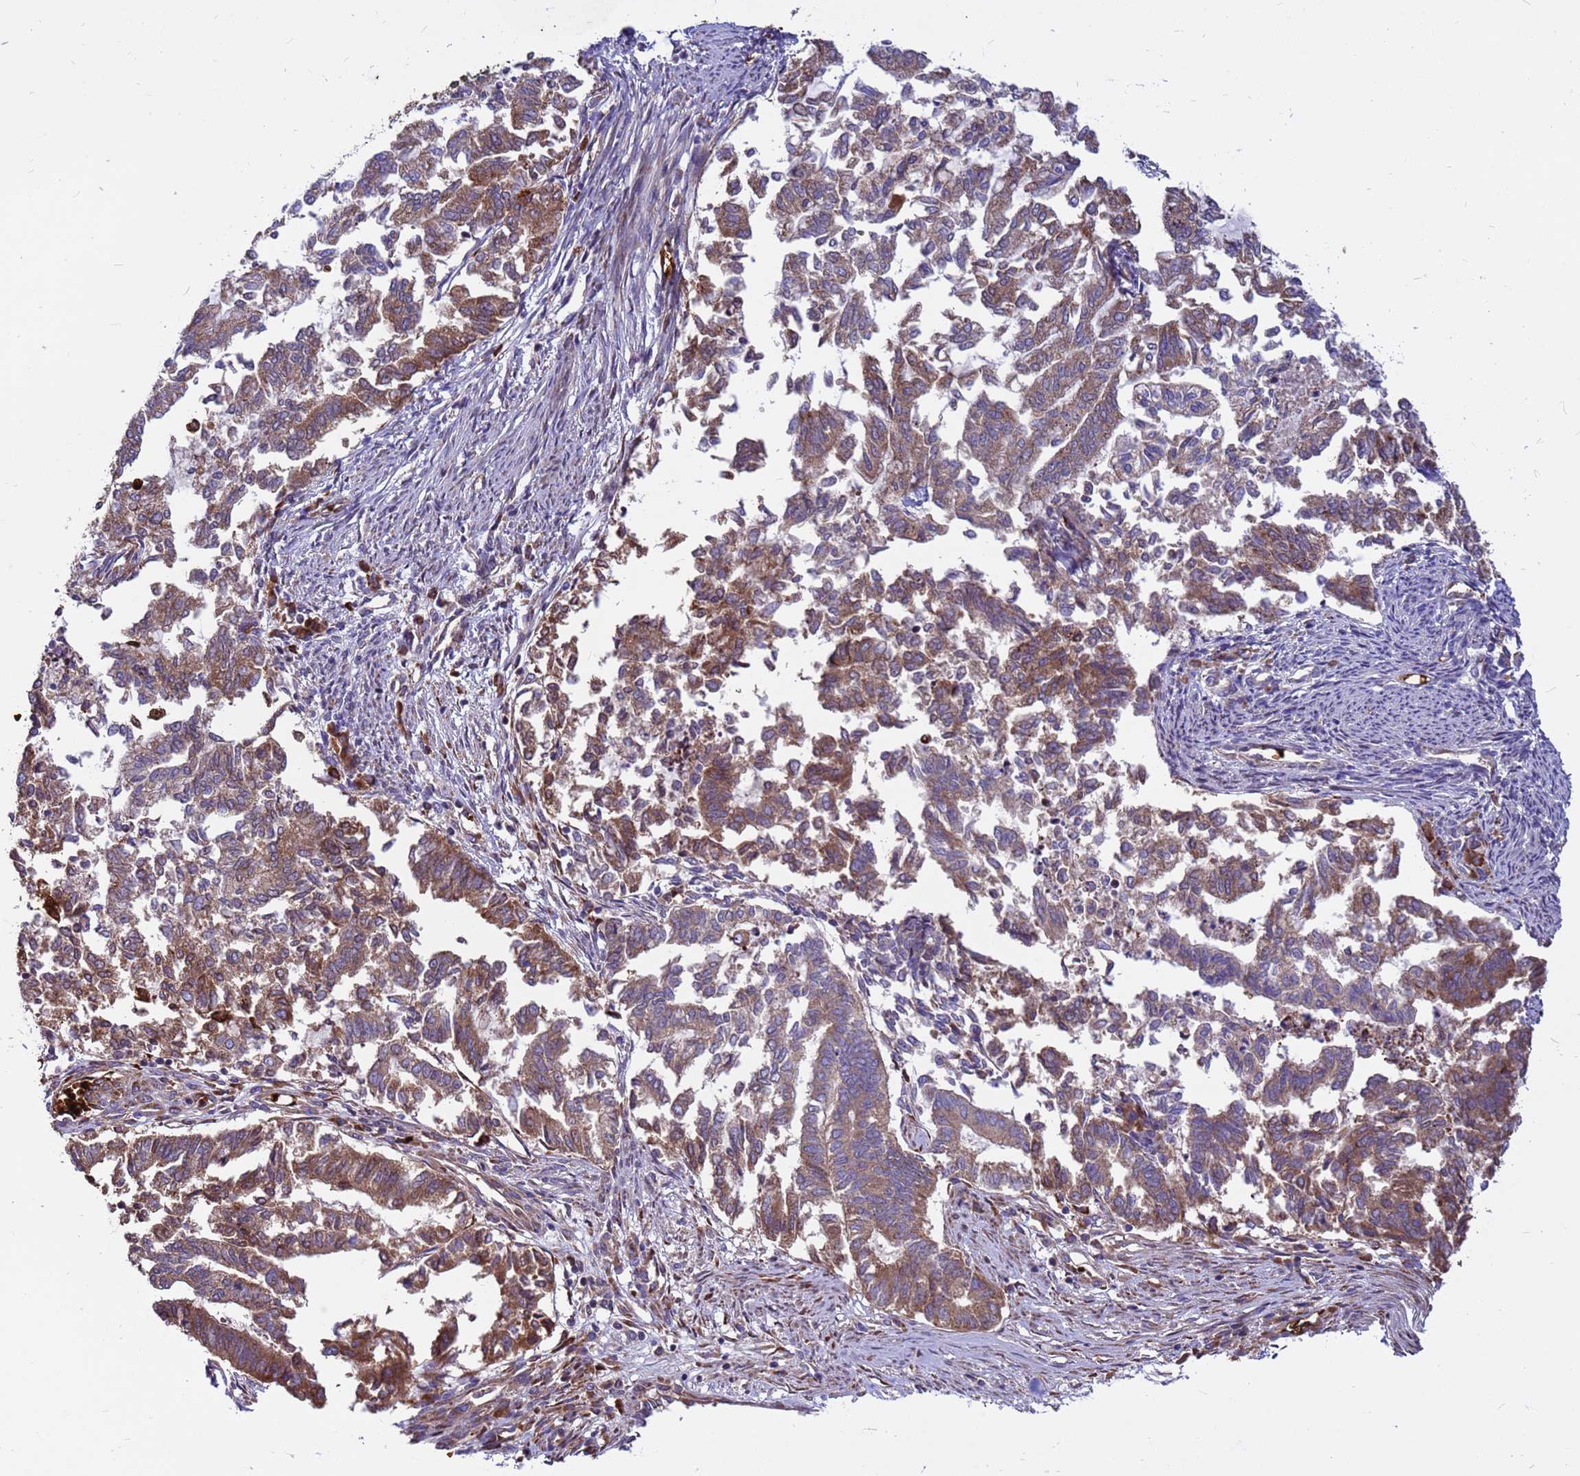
{"staining": {"intensity": "moderate", "quantity": "25%-75%", "location": "cytoplasmic/membranous"}, "tissue": "endometrial cancer", "cell_type": "Tumor cells", "image_type": "cancer", "snomed": [{"axis": "morphology", "description": "Adenocarcinoma, NOS"}, {"axis": "topography", "description": "Endometrium"}], "caption": "Immunohistochemical staining of human endometrial adenocarcinoma displays medium levels of moderate cytoplasmic/membranous expression in about 25%-75% of tumor cells. (Brightfield microscopy of DAB IHC at high magnification).", "gene": "ZNF669", "patient": {"sex": "female", "age": 79}}